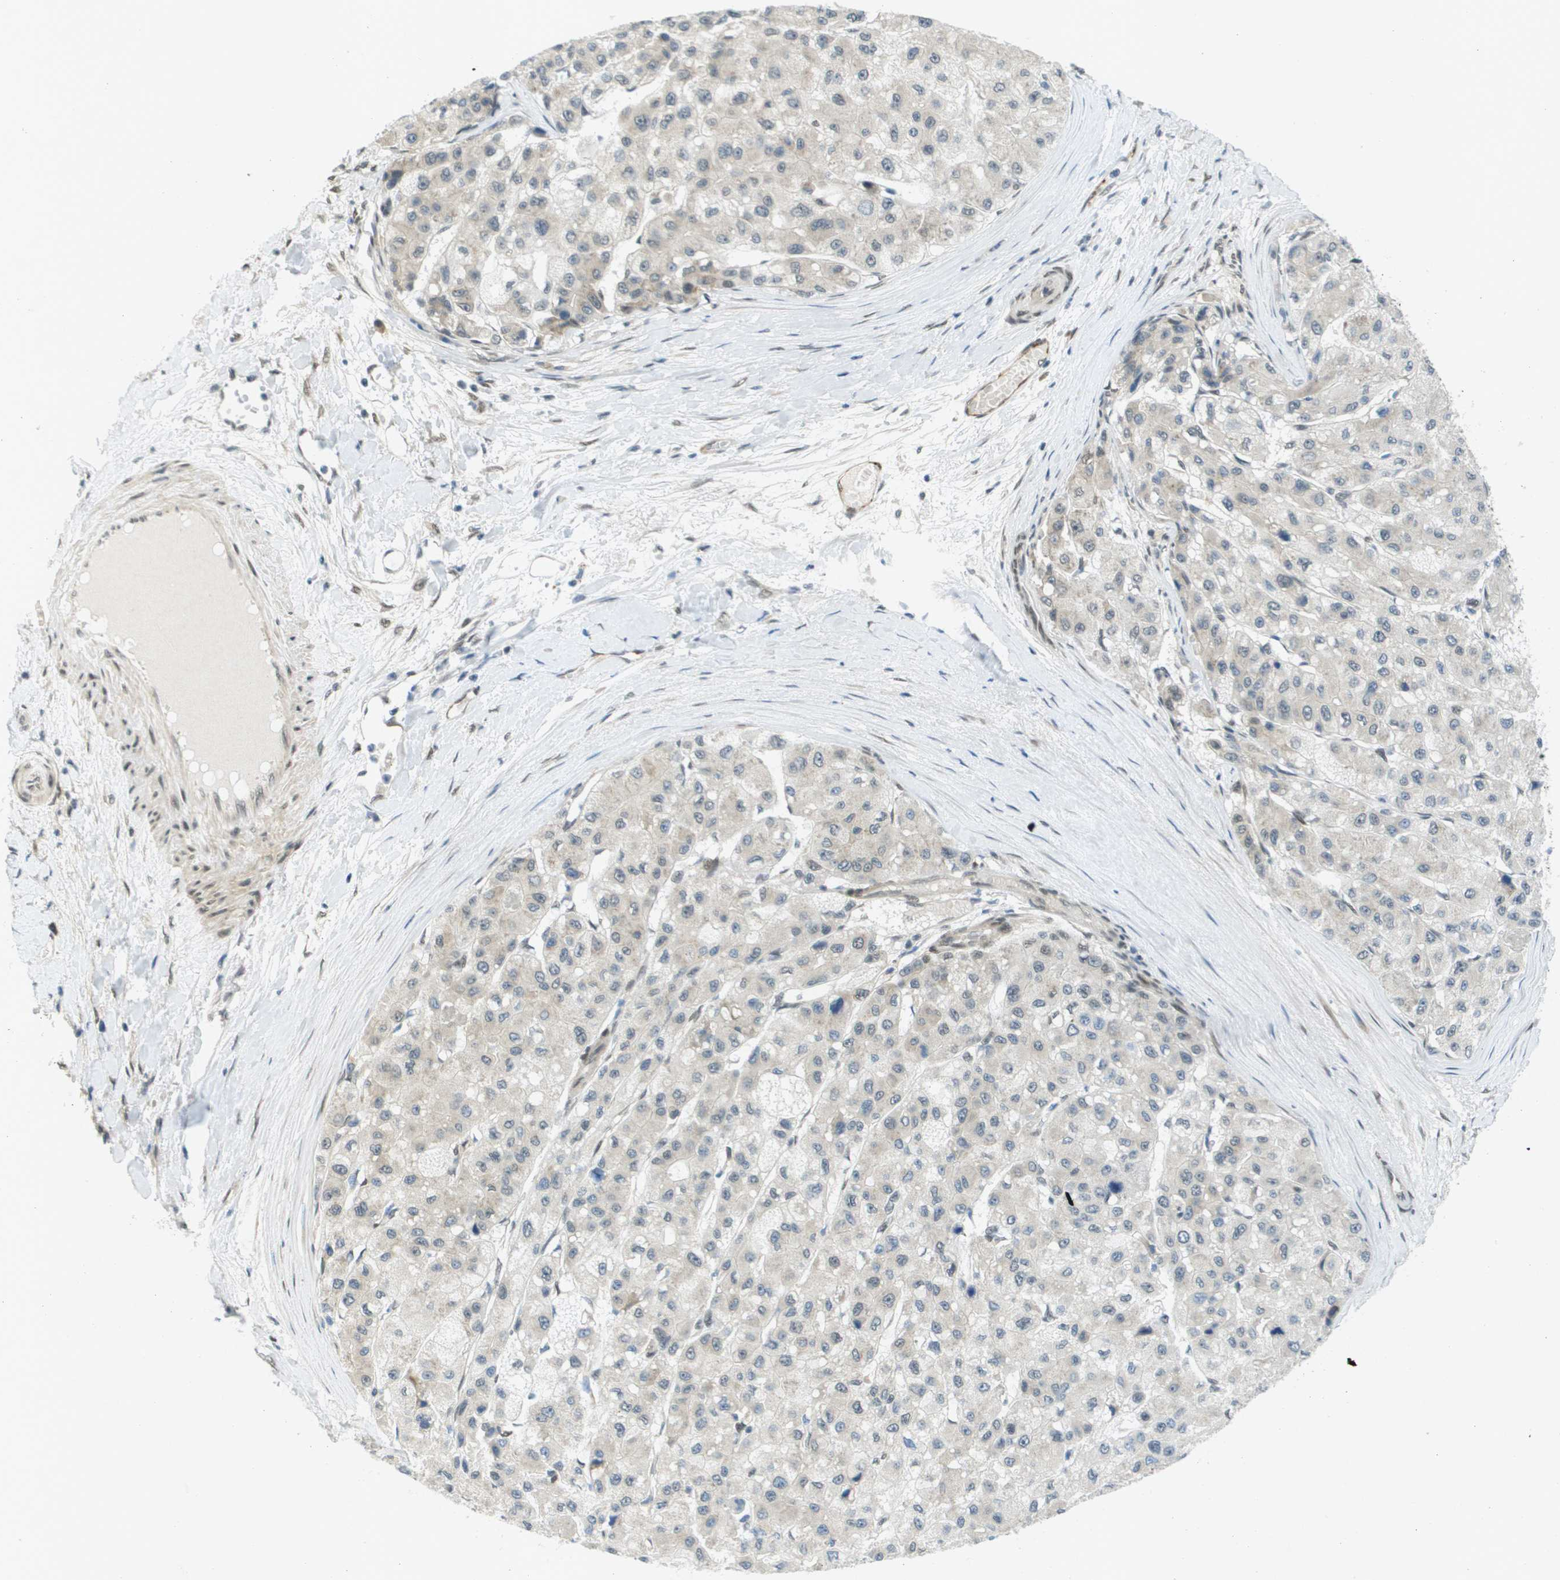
{"staining": {"intensity": "negative", "quantity": "none", "location": "none"}, "tissue": "liver cancer", "cell_type": "Tumor cells", "image_type": "cancer", "snomed": [{"axis": "morphology", "description": "Carcinoma, Hepatocellular, NOS"}, {"axis": "topography", "description": "Liver"}], "caption": "Immunohistochemistry (IHC) photomicrograph of neoplastic tissue: liver hepatocellular carcinoma stained with DAB displays no significant protein positivity in tumor cells.", "gene": "ARID1B", "patient": {"sex": "male", "age": 80}}